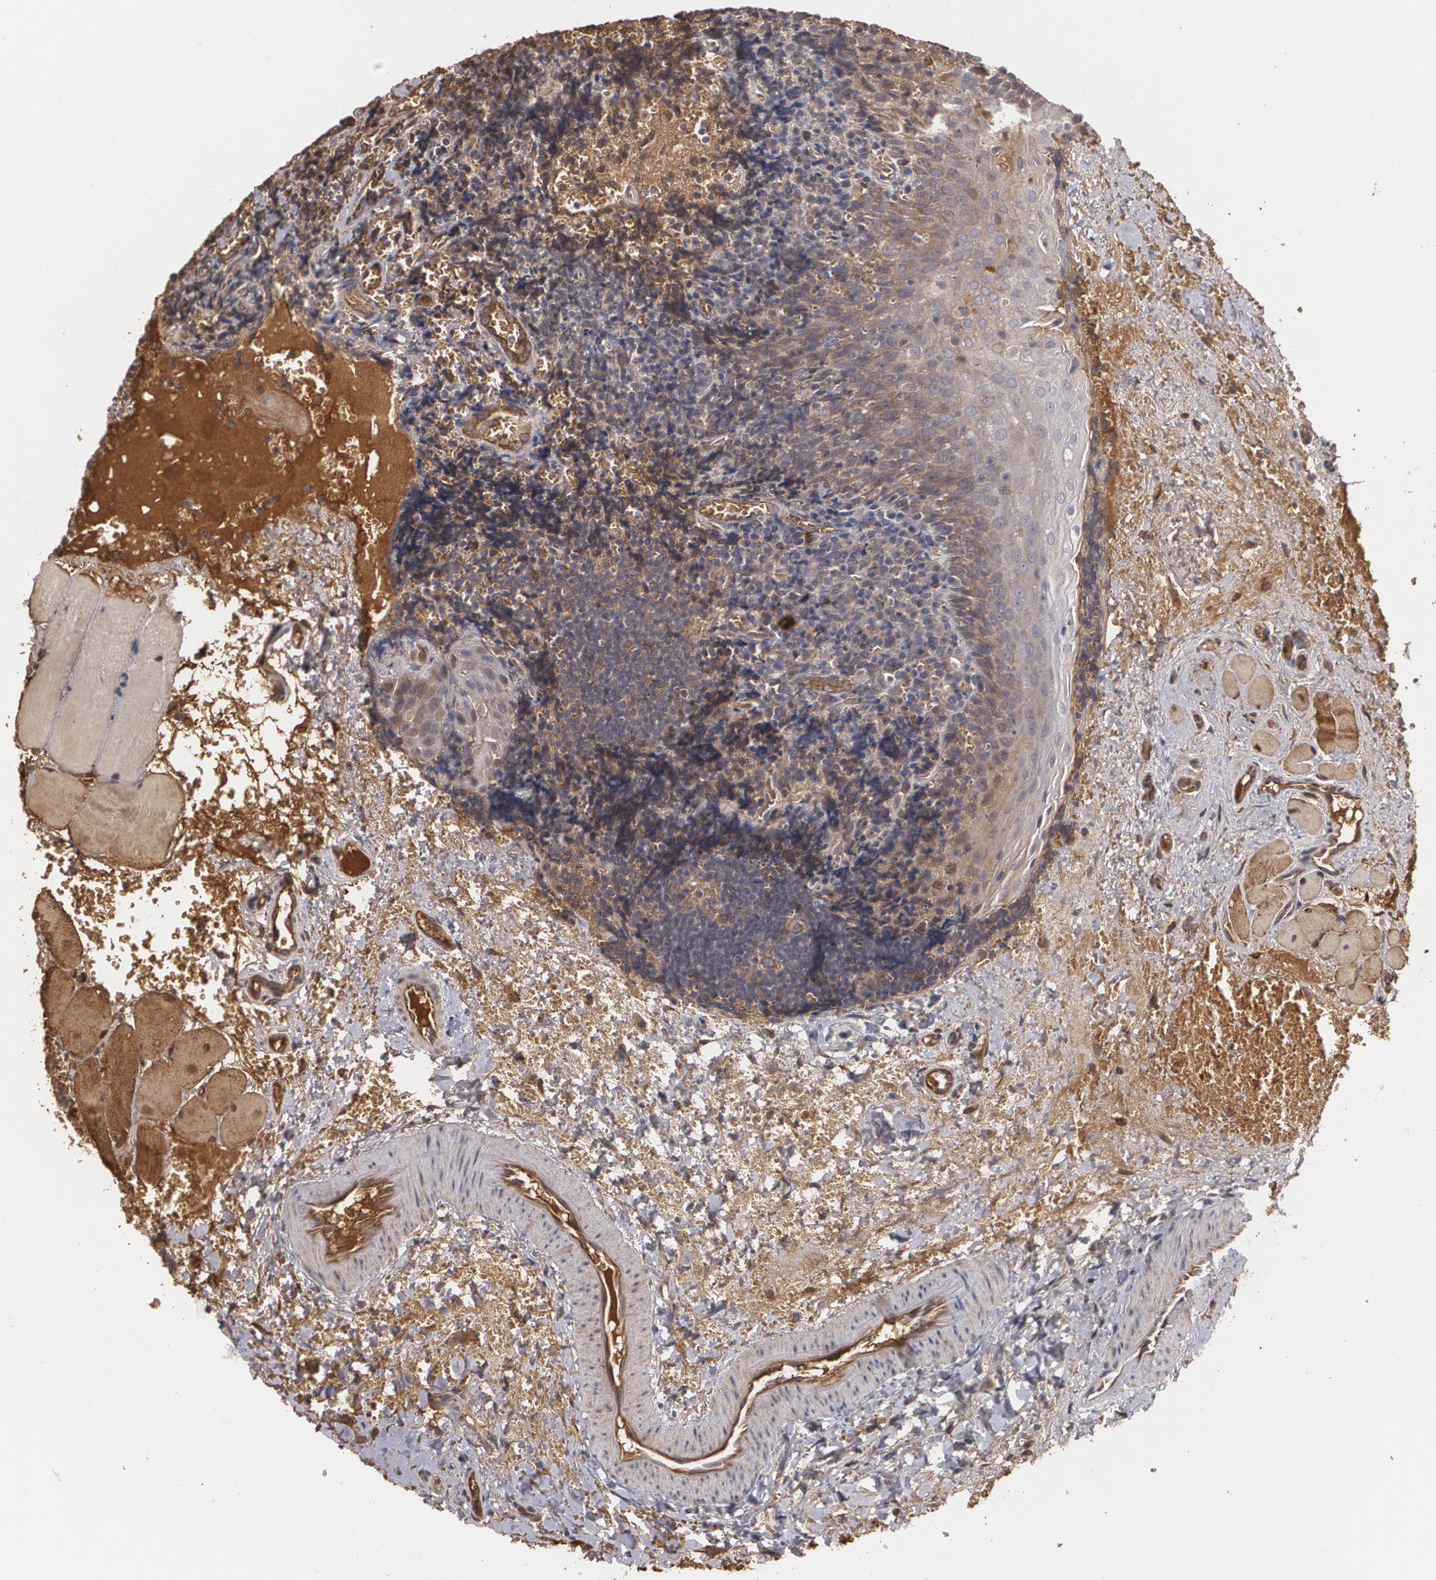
{"staining": {"intensity": "weak", "quantity": "25%-75%", "location": "cytoplasmic/membranous"}, "tissue": "tonsil", "cell_type": "Non-germinal center cells", "image_type": "normal", "snomed": [{"axis": "morphology", "description": "Normal tissue, NOS"}, {"axis": "topography", "description": "Tonsil"}], "caption": "Weak cytoplasmic/membranous protein positivity is appreciated in approximately 25%-75% of non-germinal center cells in tonsil. The staining is performed using DAB (3,3'-diaminobenzidine) brown chromogen to label protein expression. The nuclei are counter-stained blue using hematoxylin.", "gene": "PON1", "patient": {"sex": "male", "age": 20}}